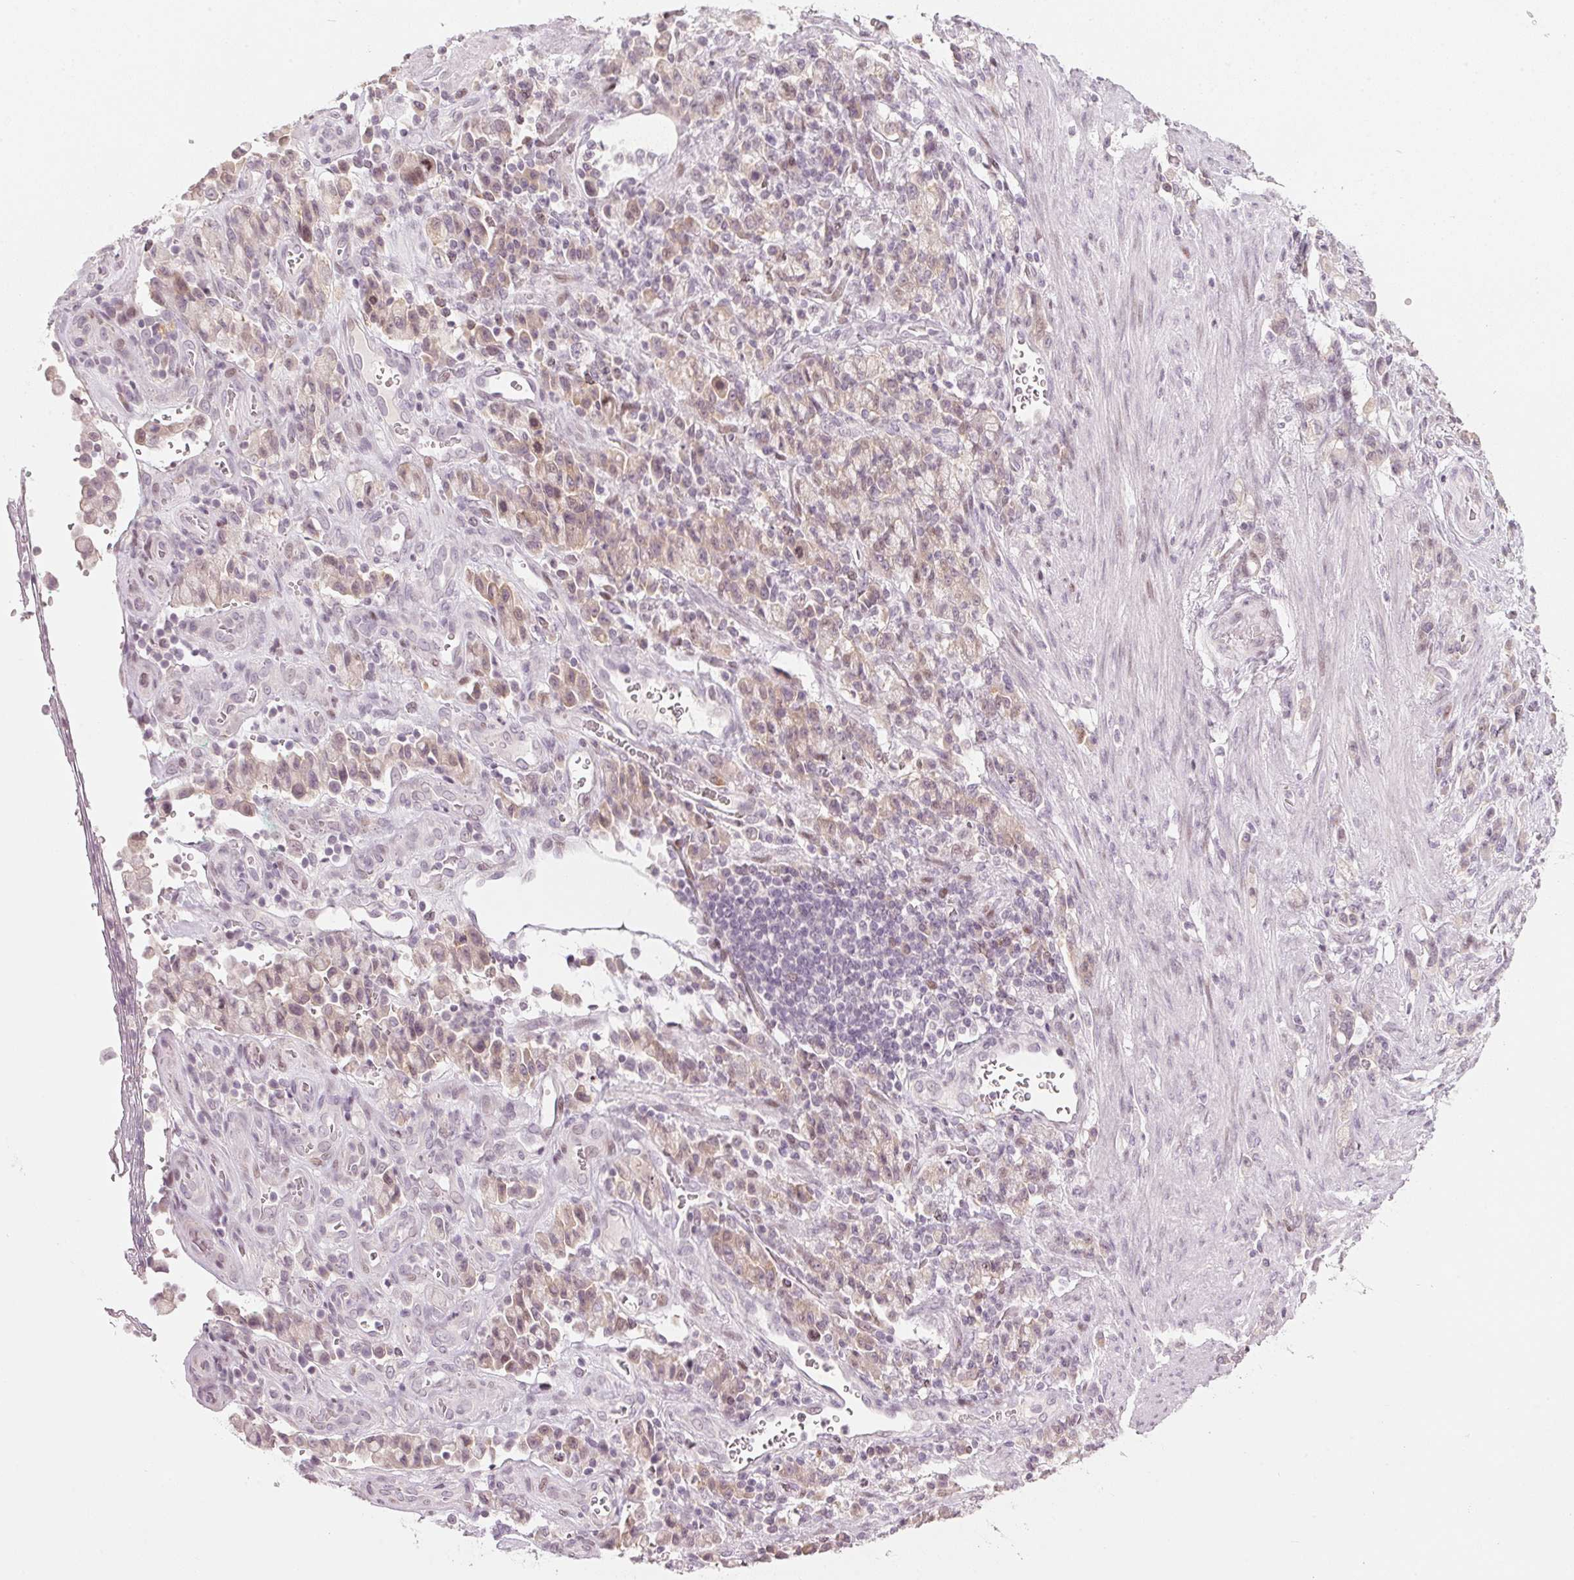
{"staining": {"intensity": "weak", "quantity": "<25%", "location": "cytoplasmic/membranous"}, "tissue": "stomach cancer", "cell_type": "Tumor cells", "image_type": "cancer", "snomed": [{"axis": "morphology", "description": "Adenocarcinoma, NOS"}, {"axis": "topography", "description": "Stomach"}], "caption": "An immunohistochemistry histopathology image of stomach cancer (adenocarcinoma) is shown. There is no staining in tumor cells of stomach cancer (adenocarcinoma). The staining was performed using DAB to visualize the protein expression in brown, while the nuclei were stained in blue with hematoxylin (Magnification: 20x).", "gene": "SFRP4", "patient": {"sex": "male", "age": 77}}